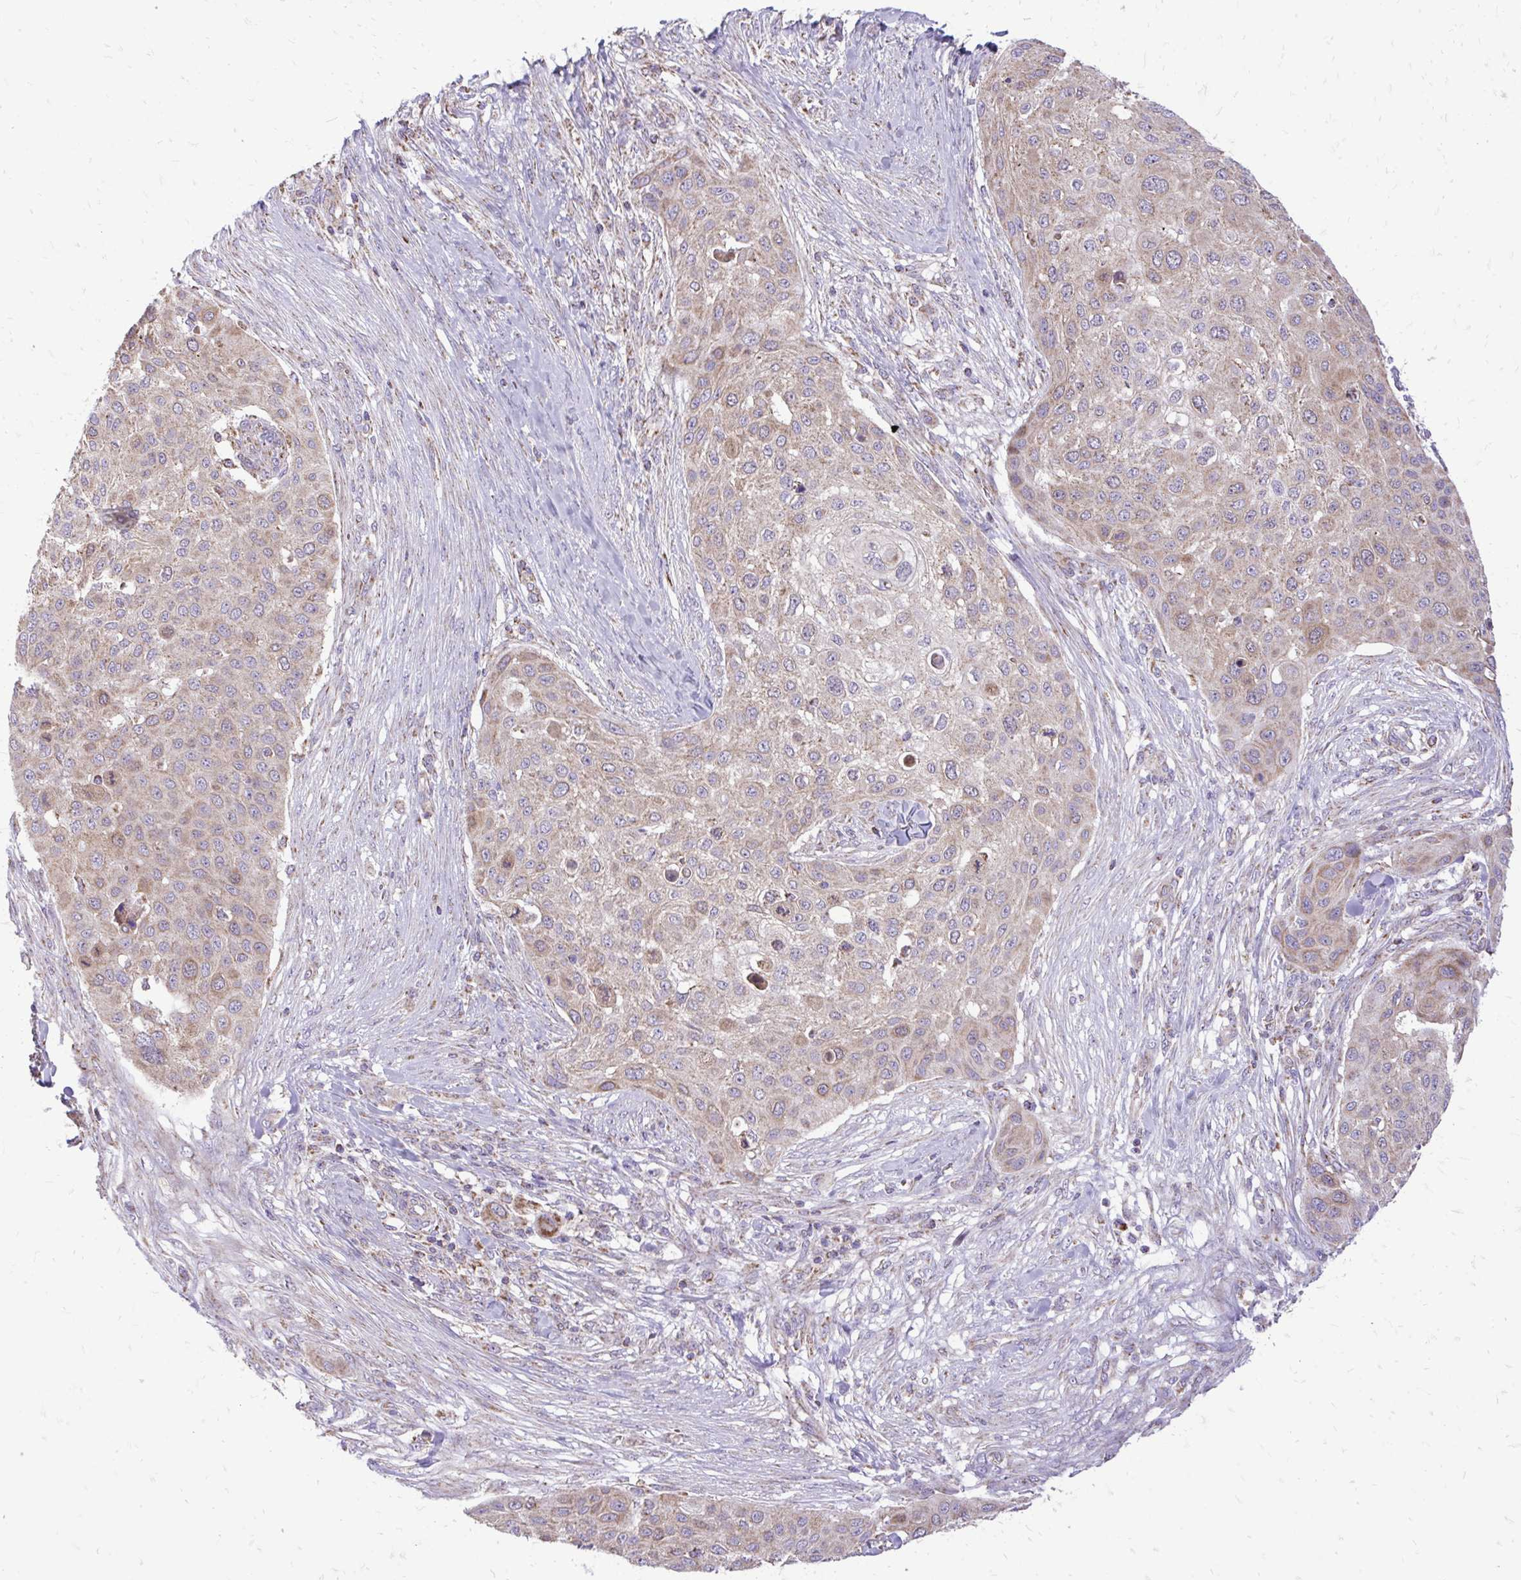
{"staining": {"intensity": "weak", "quantity": ">75%", "location": "cytoplasmic/membranous"}, "tissue": "skin cancer", "cell_type": "Tumor cells", "image_type": "cancer", "snomed": [{"axis": "morphology", "description": "Squamous cell carcinoma, NOS"}, {"axis": "topography", "description": "Skin"}], "caption": "Weak cytoplasmic/membranous positivity is identified in about >75% of tumor cells in skin squamous cell carcinoma. (IHC, brightfield microscopy, high magnification).", "gene": "UBE2C", "patient": {"sex": "female", "age": 87}}